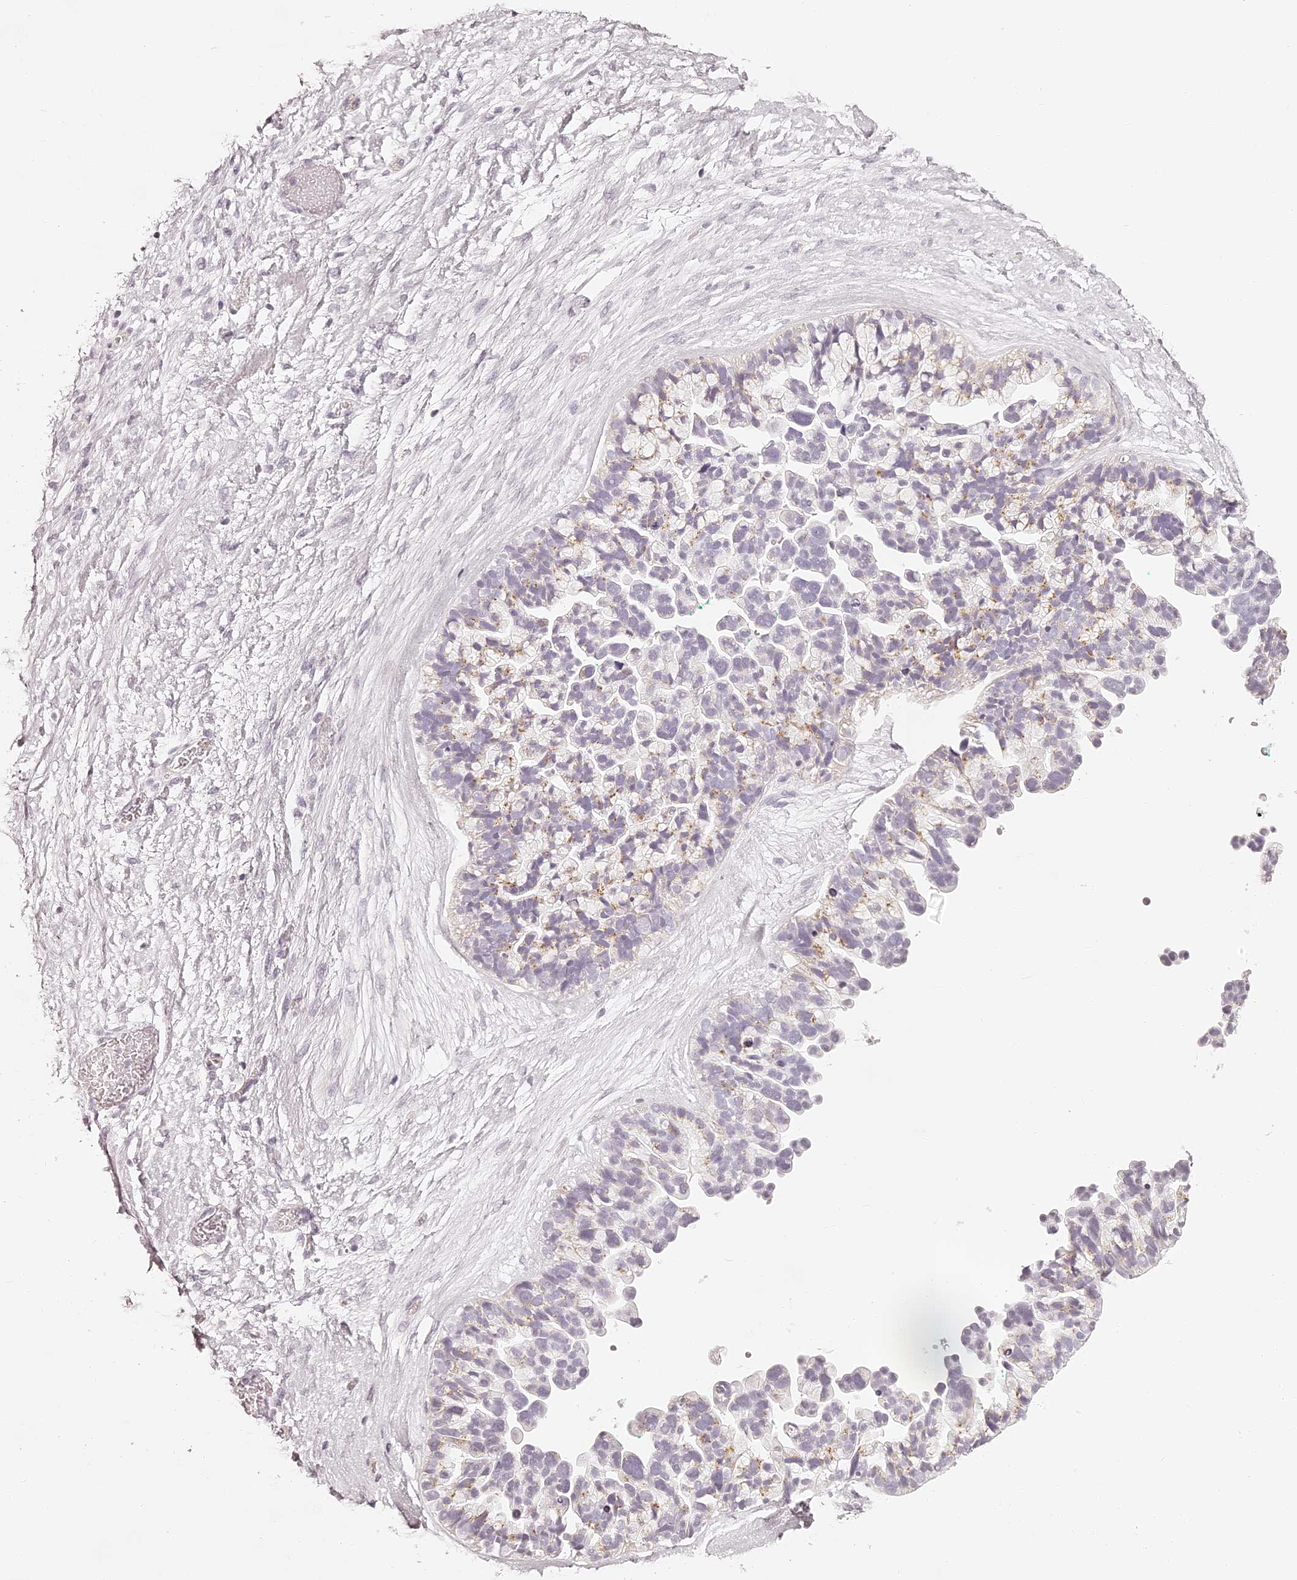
{"staining": {"intensity": "weak", "quantity": "25%-75%", "location": "cytoplasmic/membranous"}, "tissue": "ovarian cancer", "cell_type": "Tumor cells", "image_type": "cancer", "snomed": [{"axis": "morphology", "description": "Cystadenocarcinoma, serous, NOS"}, {"axis": "topography", "description": "Ovary"}], "caption": "Immunohistochemical staining of serous cystadenocarcinoma (ovarian) displays low levels of weak cytoplasmic/membranous expression in approximately 25%-75% of tumor cells.", "gene": "ELAPOR1", "patient": {"sex": "female", "age": 56}}